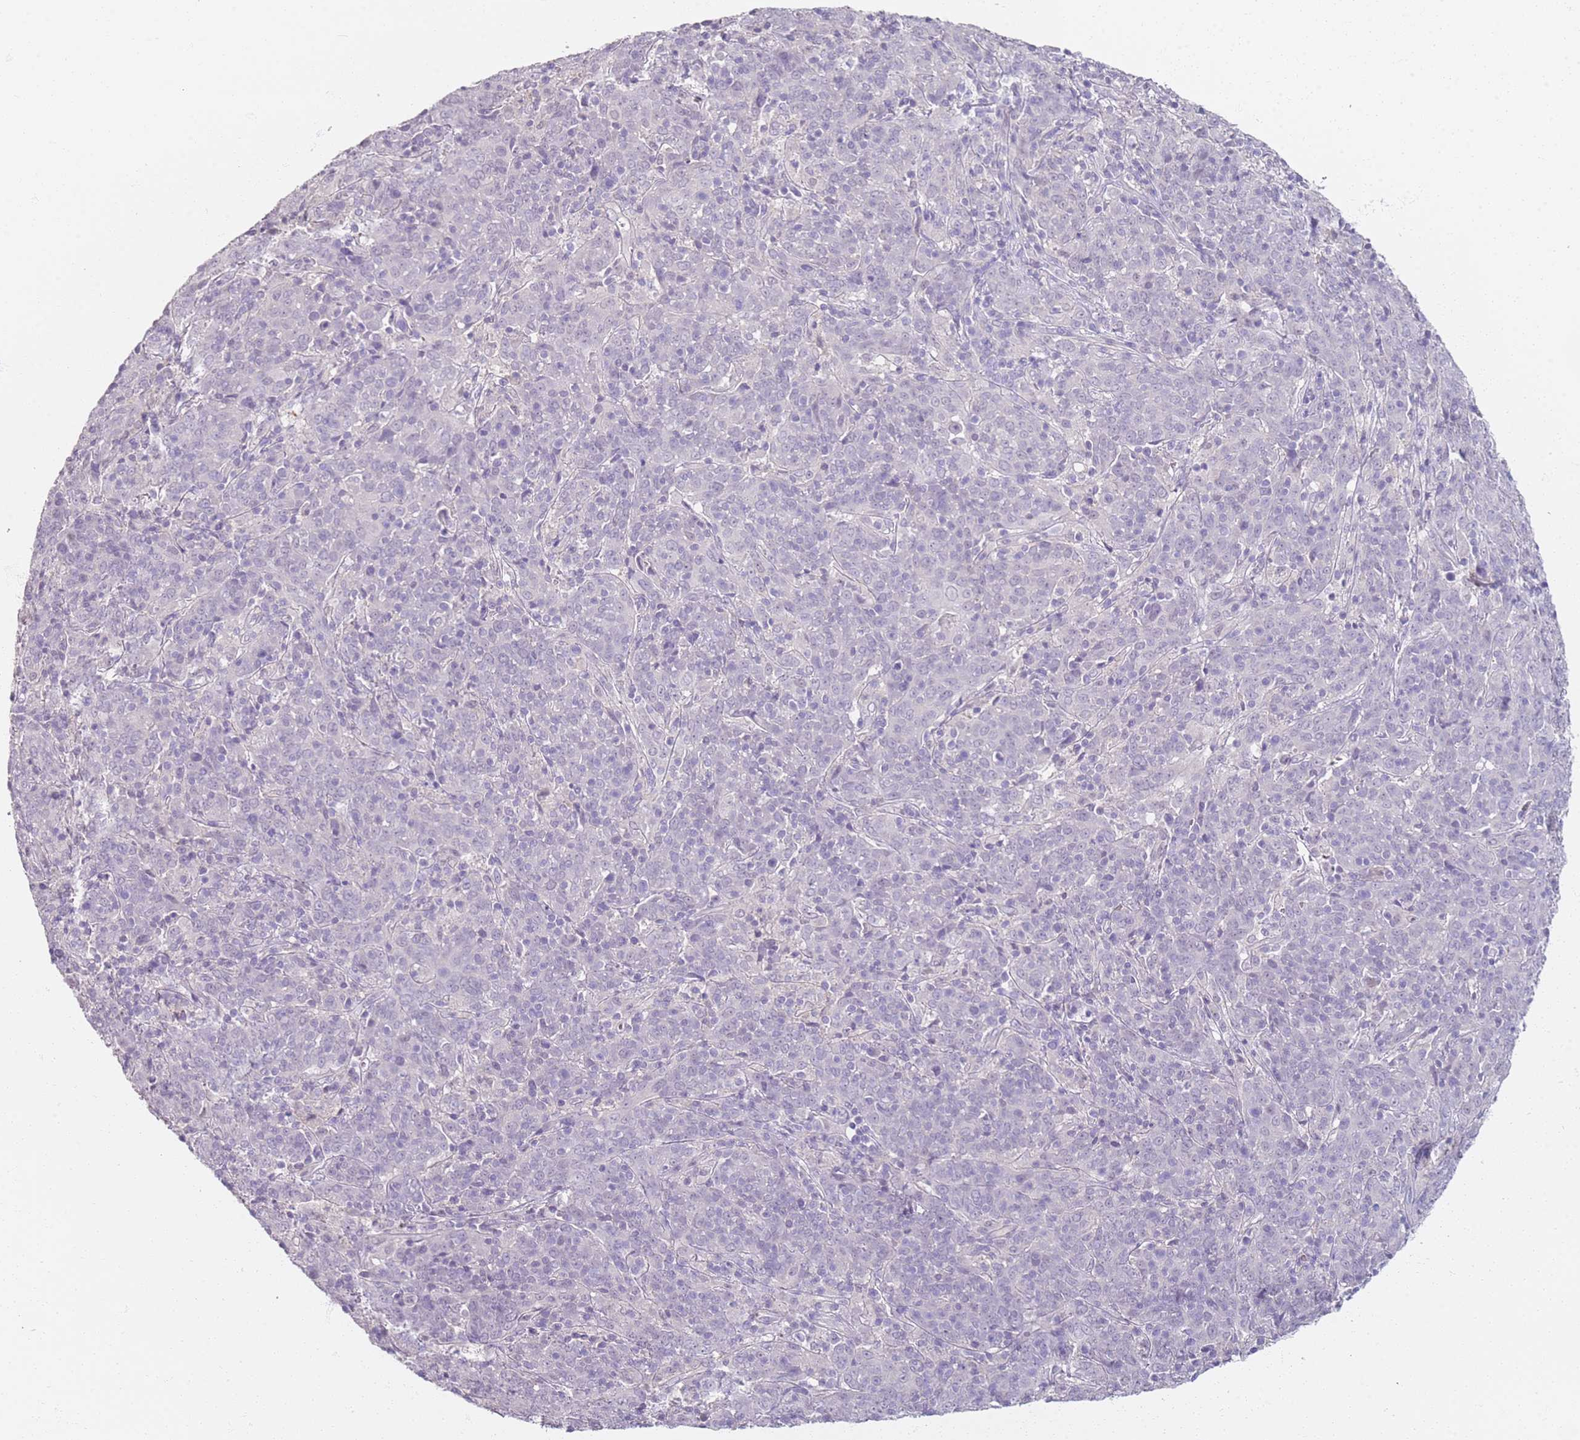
{"staining": {"intensity": "negative", "quantity": "none", "location": "none"}, "tissue": "cervical cancer", "cell_type": "Tumor cells", "image_type": "cancer", "snomed": [{"axis": "morphology", "description": "Squamous cell carcinoma, NOS"}, {"axis": "topography", "description": "Cervix"}], "caption": "A high-resolution micrograph shows IHC staining of cervical squamous cell carcinoma, which exhibits no significant staining in tumor cells.", "gene": "CD40LG", "patient": {"sex": "female", "age": 67}}